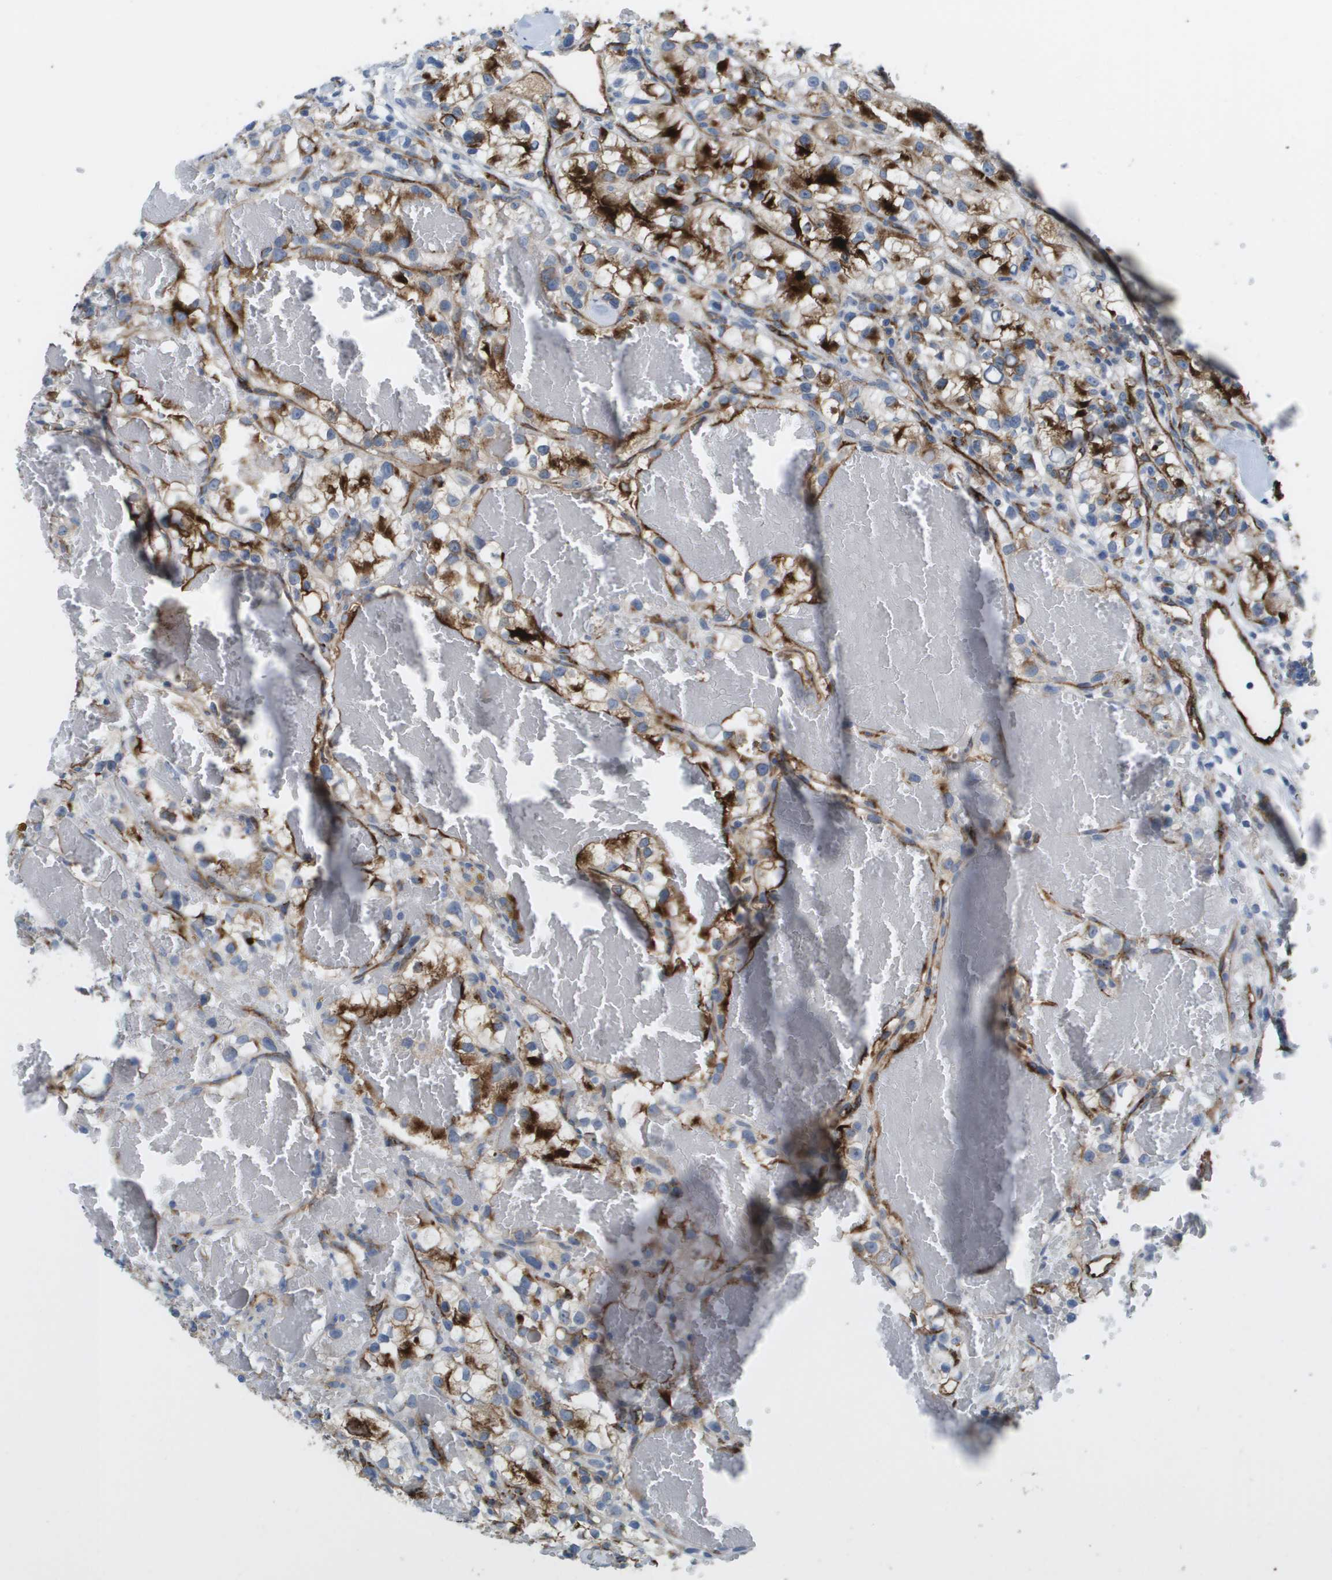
{"staining": {"intensity": "strong", "quantity": ">75%", "location": "cytoplasmic/membranous"}, "tissue": "renal cancer", "cell_type": "Tumor cells", "image_type": "cancer", "snomed": [{"axis": "morphology", "description": "Adenocarcinoma, NOS"}, {"axis": "topography", "description": "Kidney"}], "caption": "Renal cancer stained with DAB (3,3'-diaminobenzidine) immunohistochemistry (IHC) demonstrates high levels of strong cytoplasmic/membranous expression in about >75% of tumor cells.", "gene": "ANGPT2", "patient": {"sex": "female", "age": 57}}